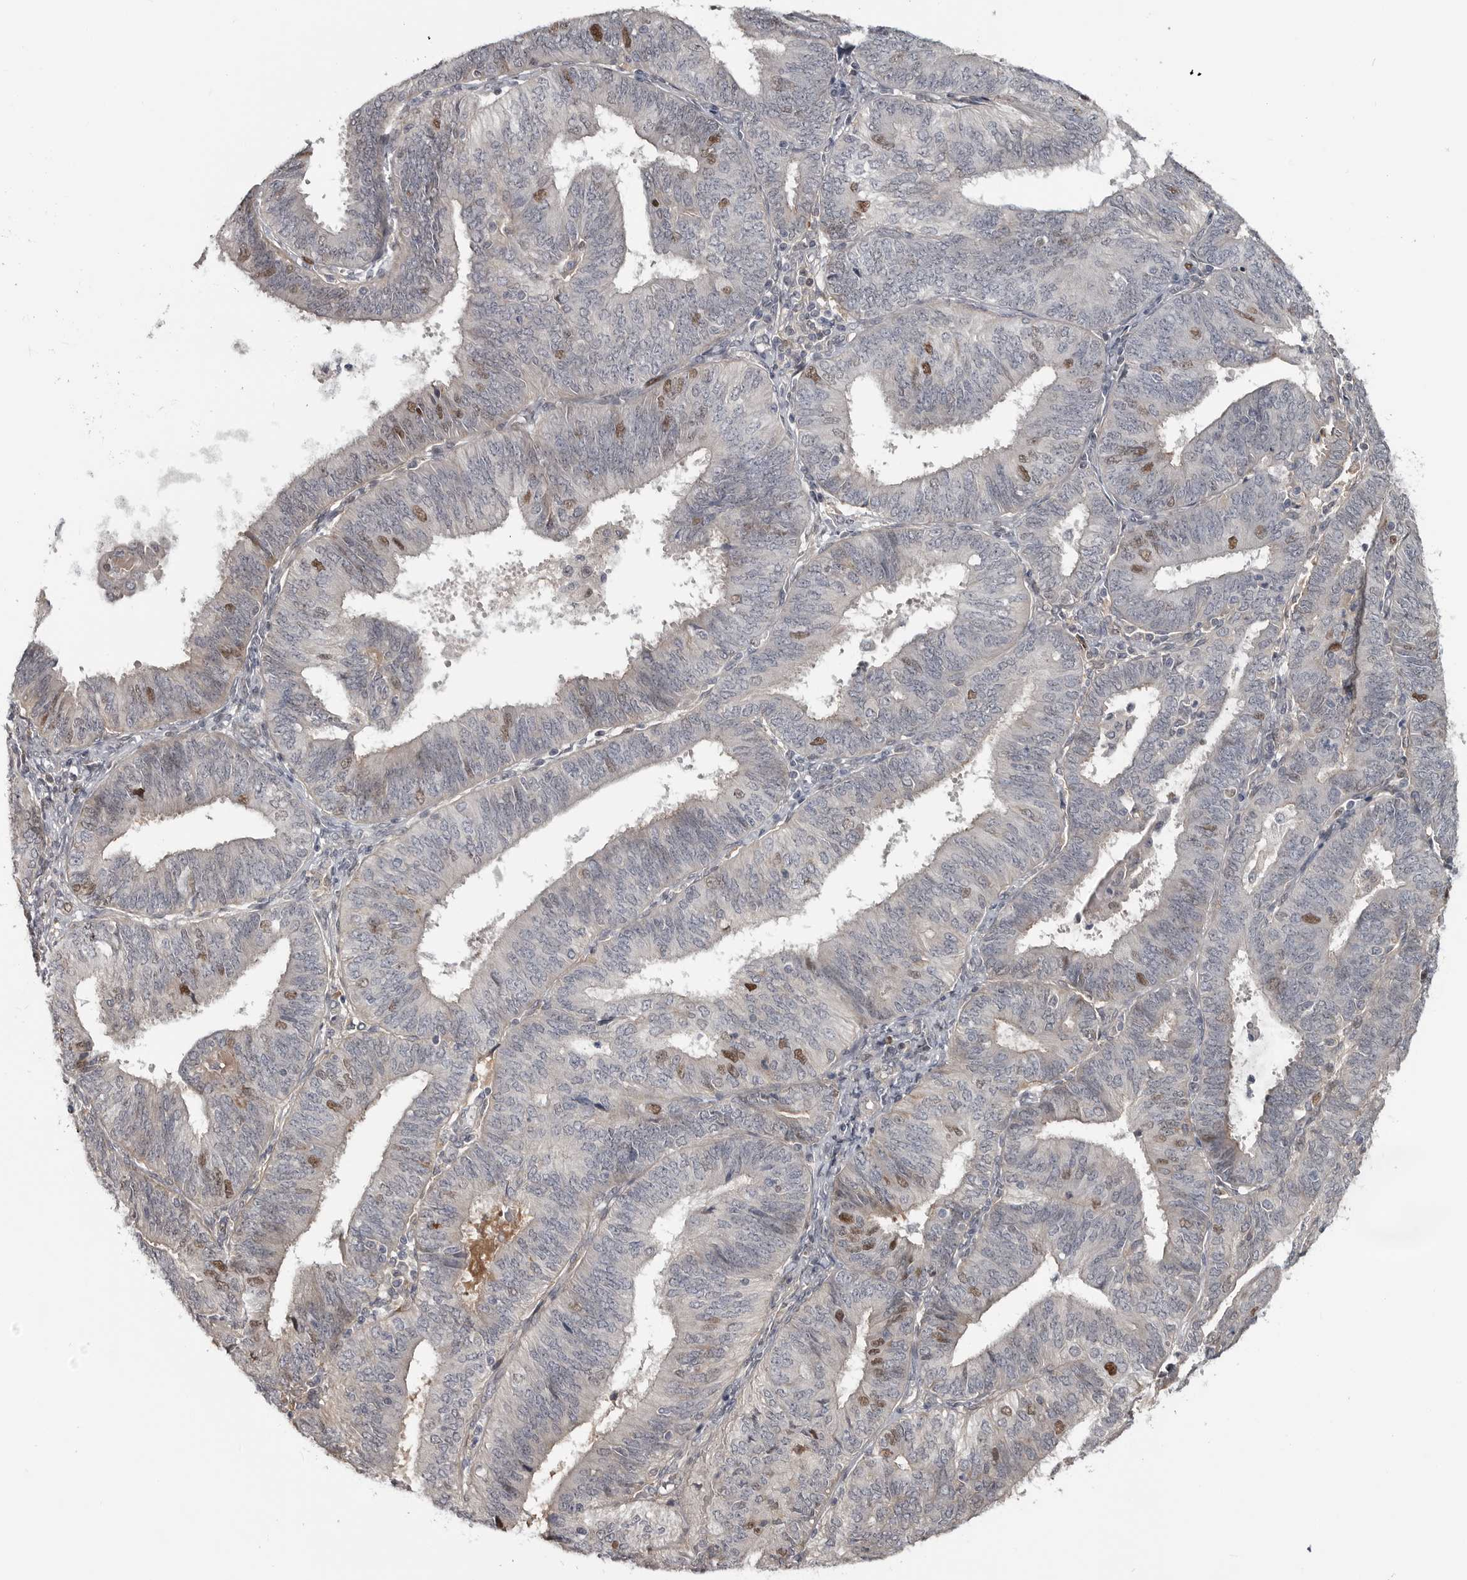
{"staining": {"intensity": "moderate", "quantity": "<25%", "location": "nuclear"}, "tissue": "endometrial cancer", "cell_type": "Tumor cells", "image_type": "cancer", "snomed": [{"axis": "morphology", "description": "Adenocarcinoma, NOS"}, {"axis": "topography", "description": "Endometrium"}], "caption": "The photomicrograph reveals a brown stain indicating the presence of a protein in the nuclear of tumor cells in endometrial cancer (adenocarcinoma).", "gene": "ZNF277", "patient": {"sex": "female", "age": 58}}